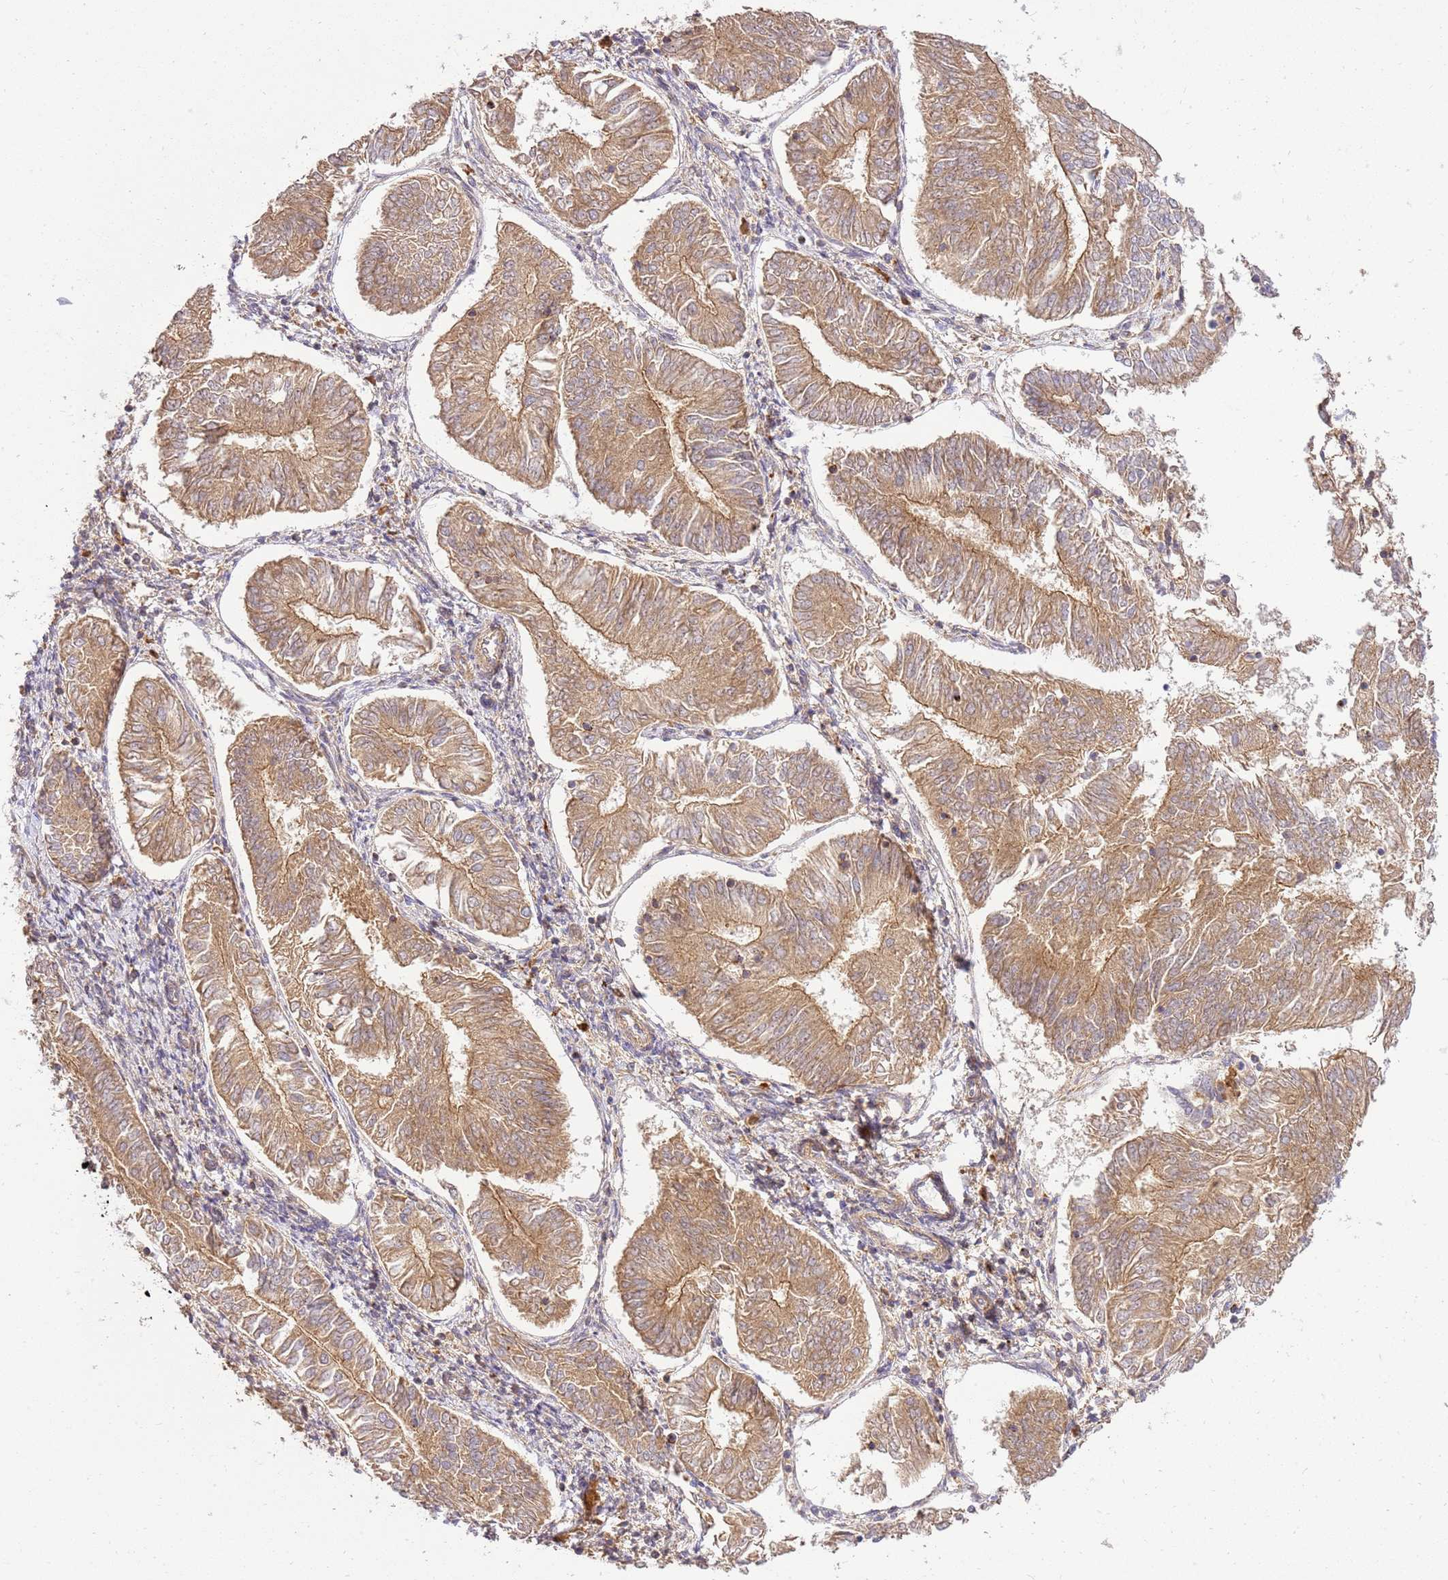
{"staining": {"intensity": "moderate", "quantity": ">75%", "location": "cytoplasmic/membranous"}, "tissue": "endometrial cancer", "cell_type": "Tumor cells", "image_type": "cancer", "snomed": [{"axis": "morphology", "description": "Adenocarcinoma, NOS"}, {"axis": "topography", "description": "Endometrium"}], "caption": "Tumor cells display medium levels of moderate cytoplasmic/membranous expression in approximately >75% of cells in human adenocarcinoma (endometrial). Nuclei are stained in blue.", "gene": "GAREM1", "patient": {"sex": "female", "age": 58}}